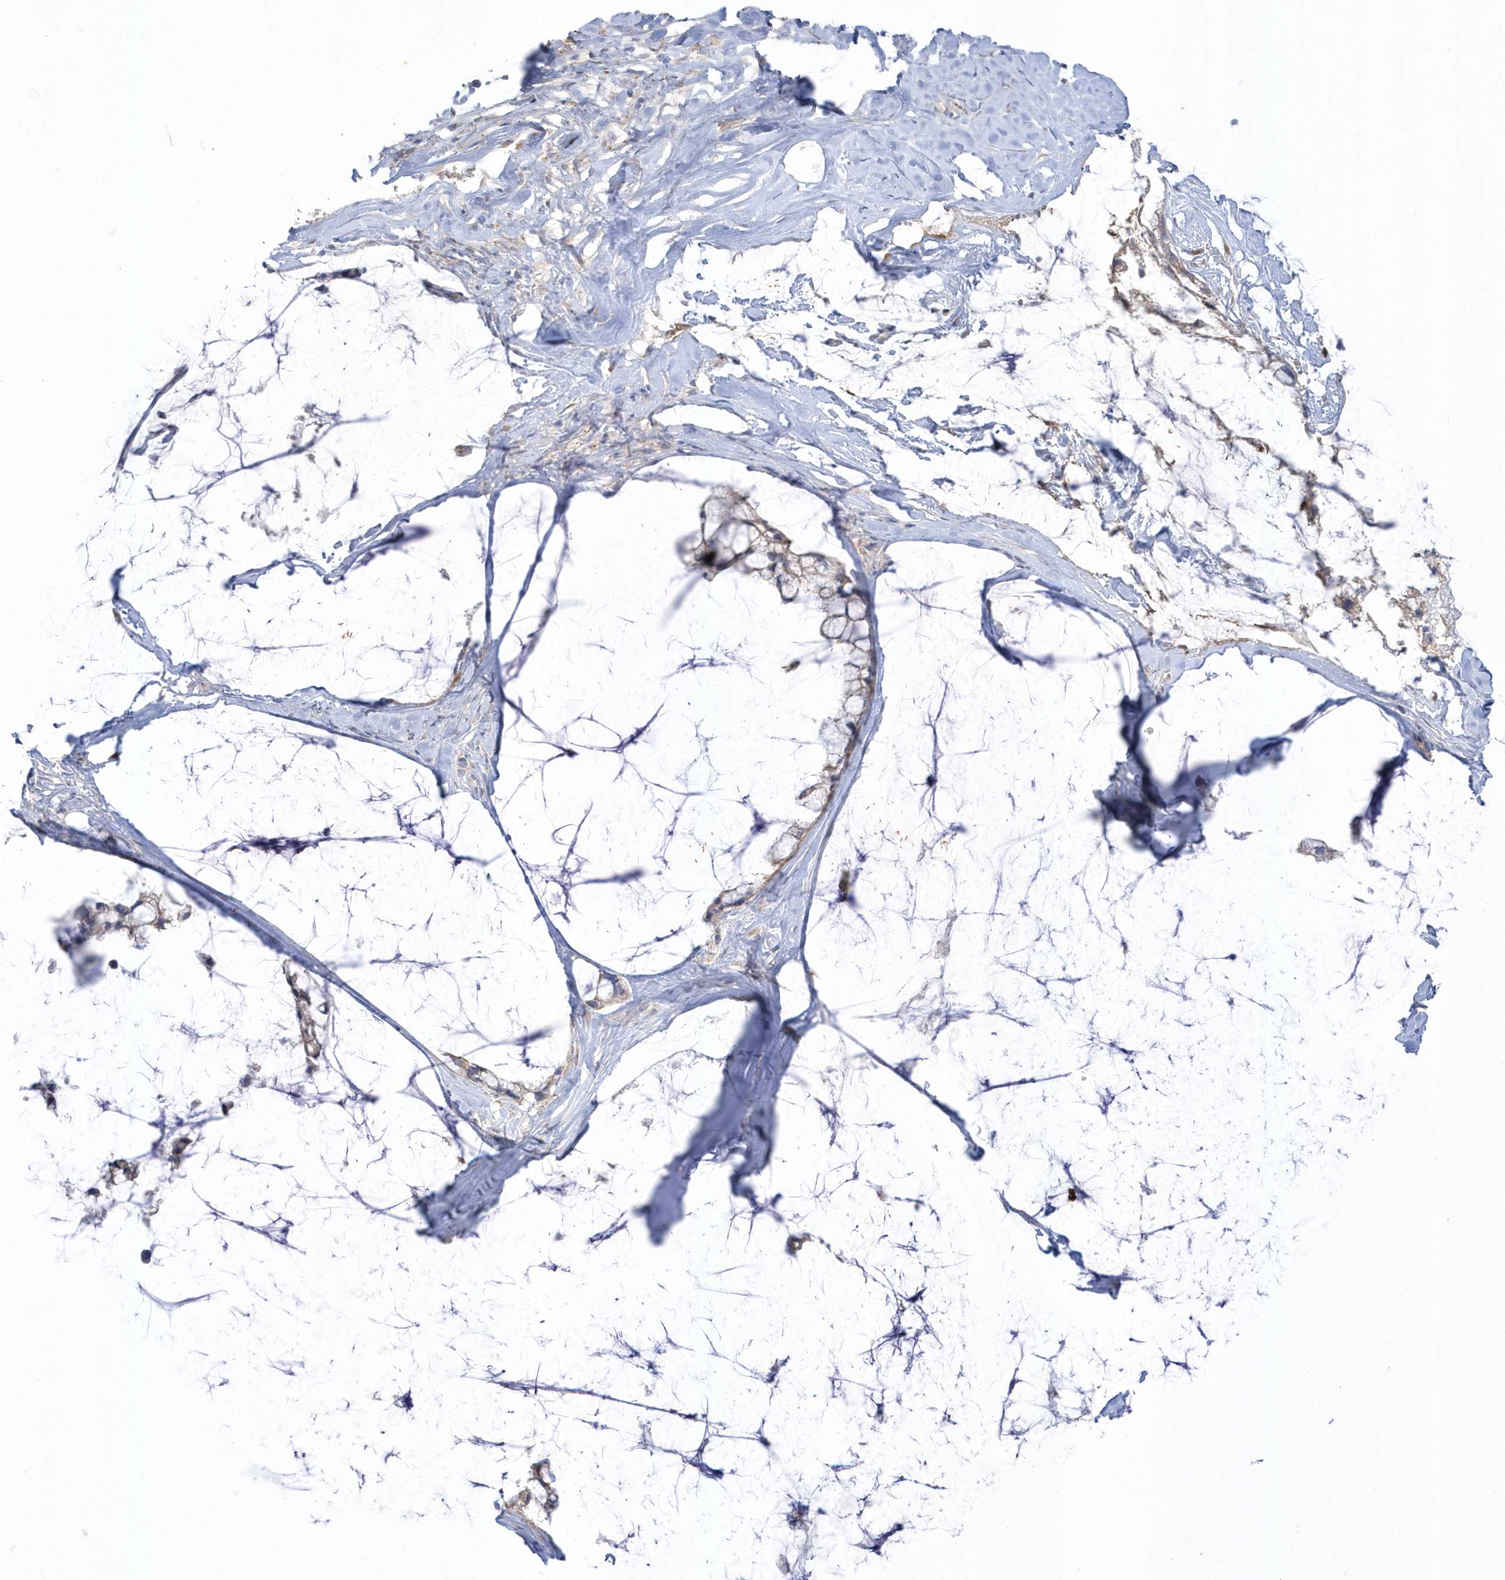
{"staining": {"intensity": "negative", "quantity": "none", "location": "none"}, "tissue": "ovarian cancer", "cell_type": "Tumor cells", "image_type": "cancer", "snomed": [{"axis": "morphology", "description": "Cystadenocarcinoma, mucinous, NOS"}, {"axis": "topography", "description": "Ovary"}], "caption": "An immunohistochemistry (IHC) micrograph of ovarian cancer is shown. There is no staining in tumor cells of ovarian cancer. (DAB immunohistochemistry (IHC) with hematoxylin counter stain).", "gene": "SEMA3D", "patient": {"sex": "female", "age": 39}}